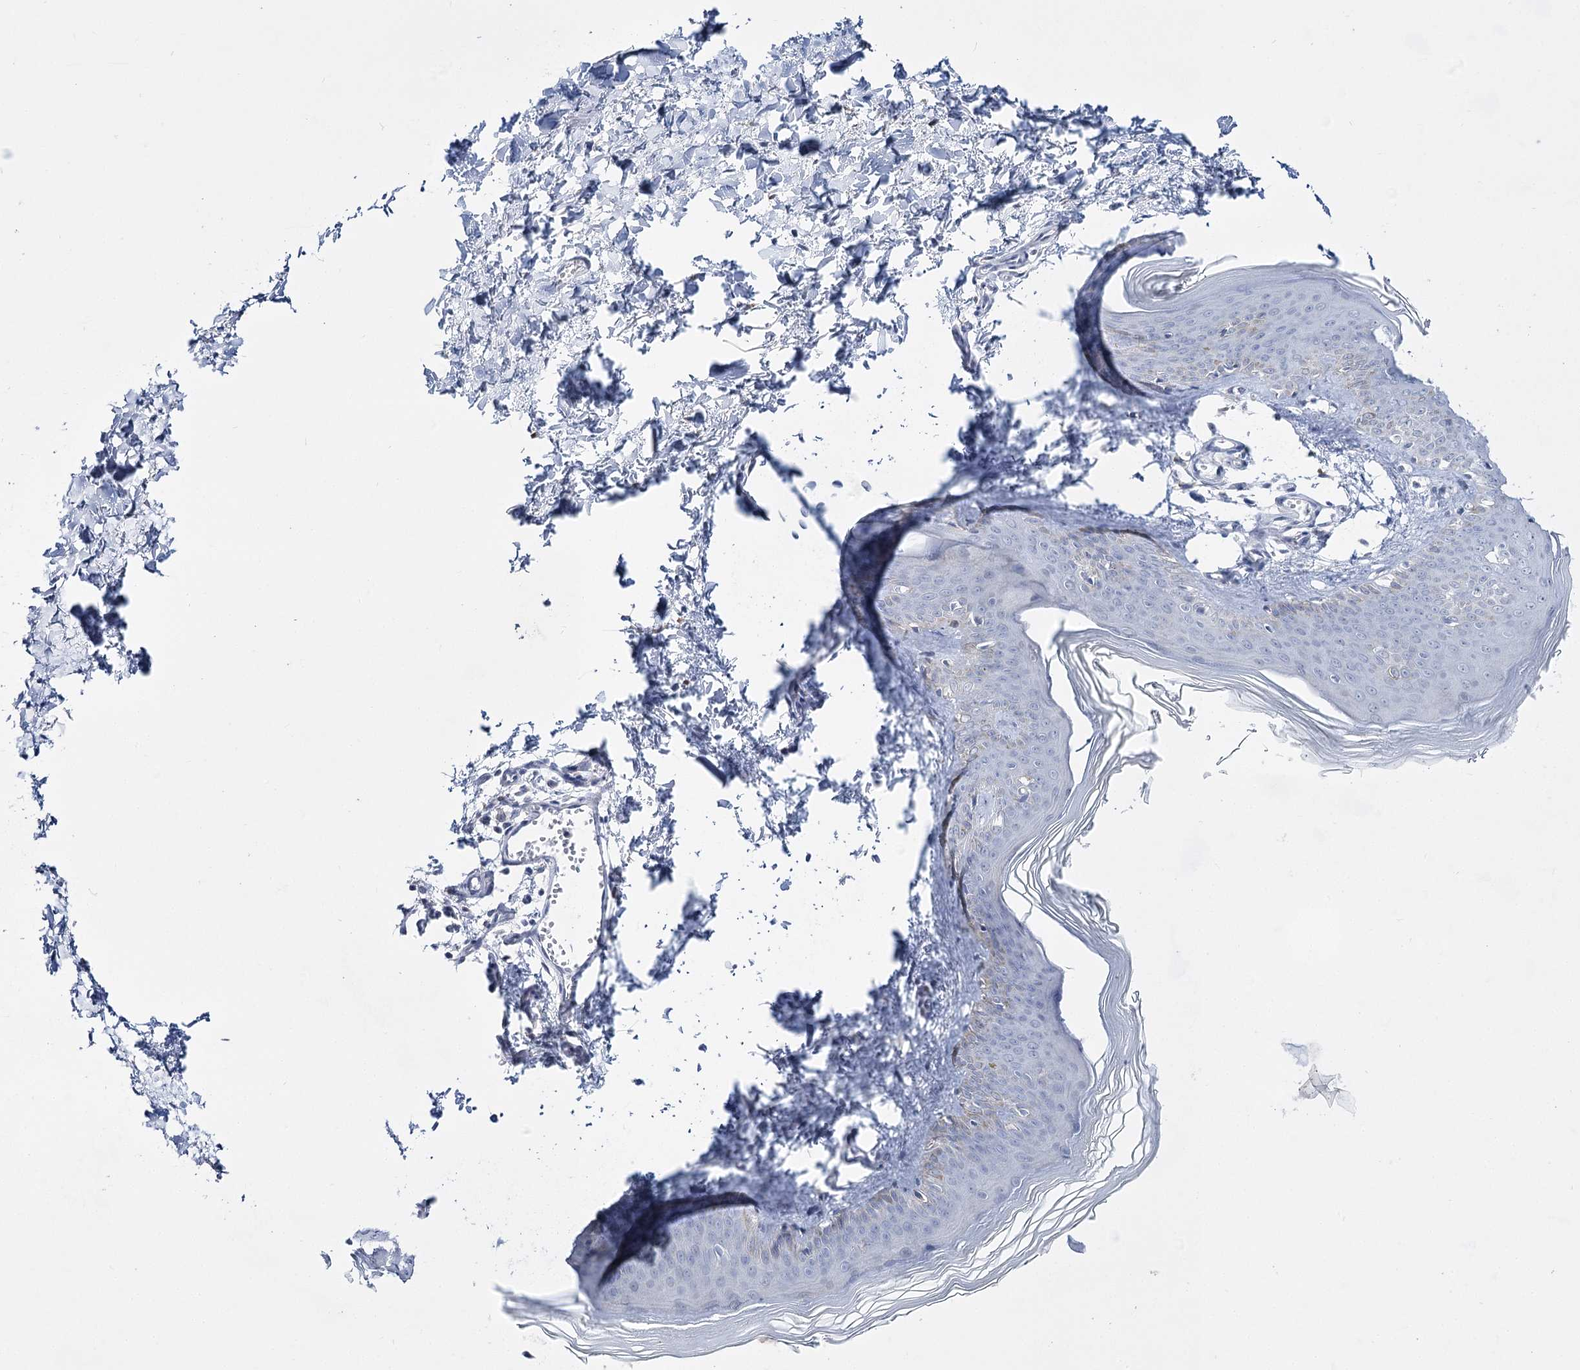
{"staining": {"intensity": "negative", "quantity": "none", "location": "none"}, "tissue": "skin", "cell_type": "Fibroblasts", "image_type": "normal", "snomed": [{"axis": "morphology", "description": "Normal tissue, NOS"}, {"axis": "topography", "description": "Skin"}], "caption": "Protein analysis of benign skin displays no significant expression in fibroblasts.", "gene": "BPHL", "patient": {"sex": "female", "age": 27}}